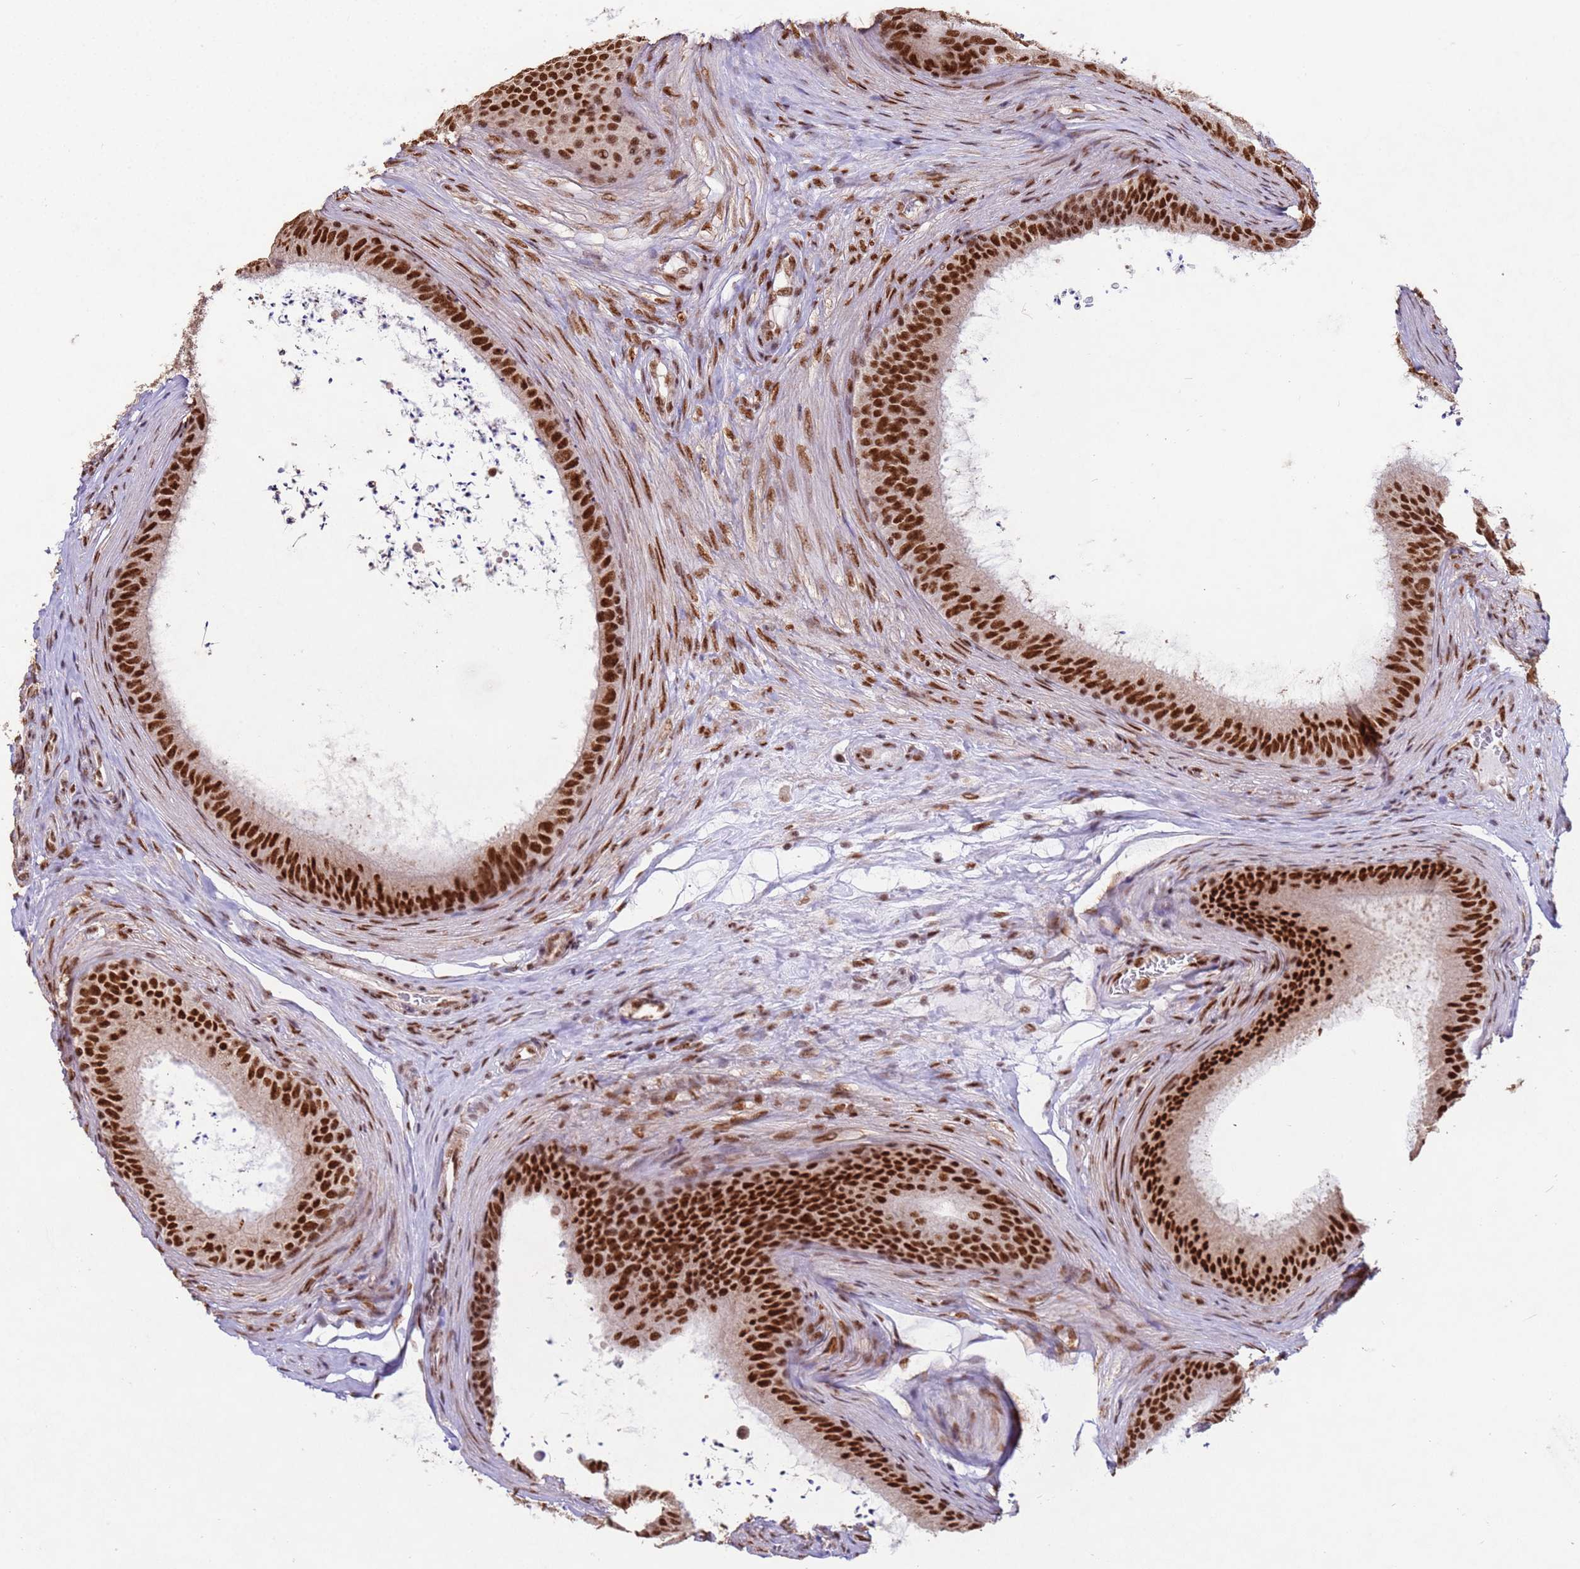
{"staining": {"intensity": "strong", "quantity": ">75%", "location": "nuclear"}, "tissue": "epididymis", "cell_type": "Glandular cells", "image_type": "normal", "snomed": [{"axis": "morphology", "description": "Normal tissue, NOS"}, {"axis": "topography", "description": "Testis"}, {"axis": "topography", "description": "Epididymis"}], "caption": "The histopathology image reveals immunohistochemical staining of normal epididymis. There is strong nuclear expression is identified in approximately >75% of glandular cells.", "gene": "ESF1", "patient": {"sex": "male", "age": 41}}